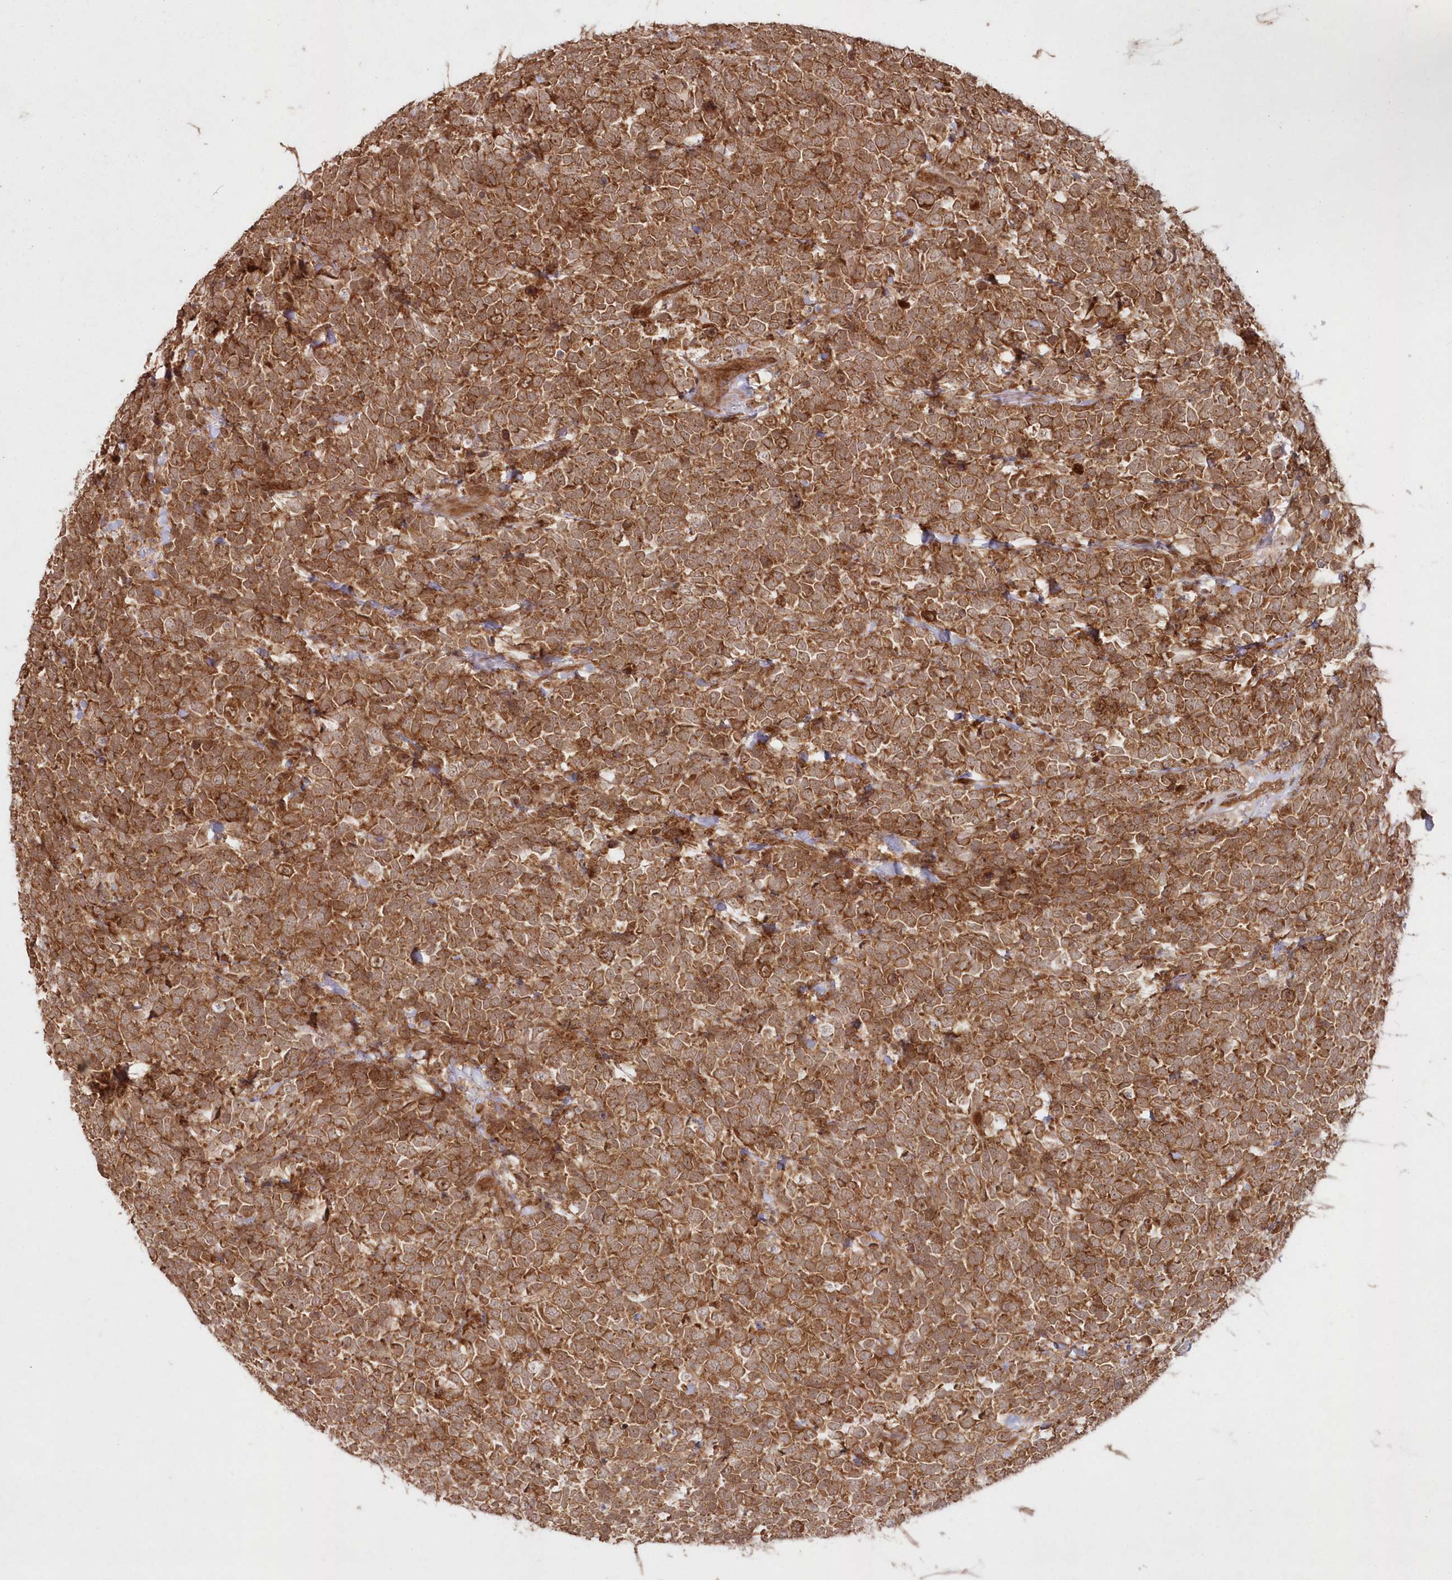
{"staining": {"intensity": "strong", "quantity": ">75%", "location": "cytoplasmic/membranous"}, "tissue": "urothelial cancer", "cell_type": "Tumor cells", "image_type": "cancer", "snomed": [{"axis": "morphology", "description": "Urothelial carcinoma, High grade"}, {"axis": "topography", "description": "Urinary bladder"}], "caption": "Strong cytoplasmic/membranous positivity is identified in approximately >75% of tumor cells in urothelial carcinoma (high-grade). (Brightfield microscopy of DAB IHC at high magnification).", "gene": "SERINC1", "patient": {"sex": "female", "age": 82}}